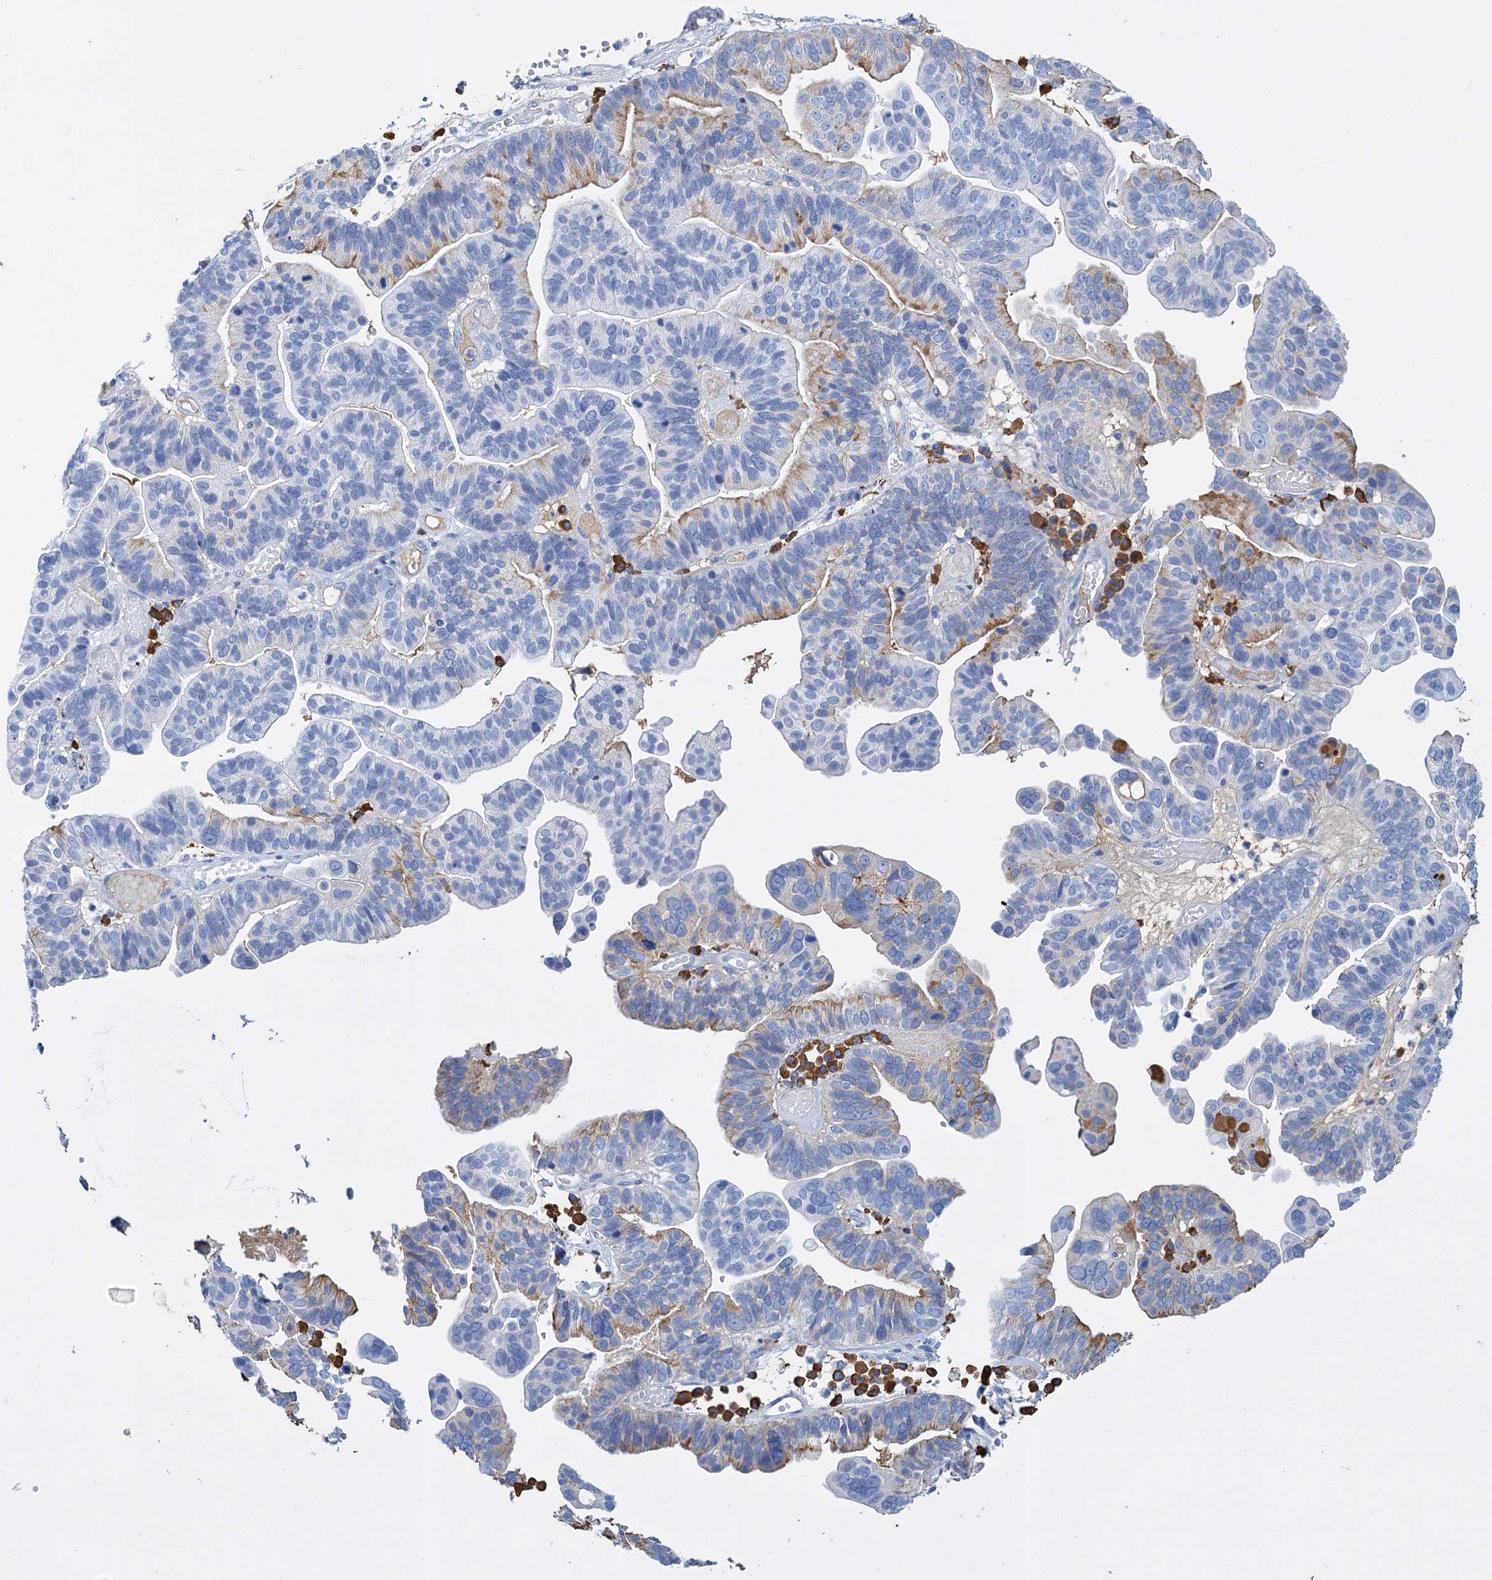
{"staining": {"intensity": "moderate", "quantity": "<25%", "location": "cytoplasmic/membranous"}, "tissue": "ovarian cancer", "cell_type": "Tumor cells", "image_type": "cancer", "snomed": [{"axis": "morphology", "description": "Cystadenocarcinoma, serous, NOS"}, {"axis": "topography", "description": "Ovary"}], "caption": "Human ovarian serous cystadenocarcinoma stained with a brown dye exhibits moderate cytoplasmic/membranous positive positivity in approximately <25% of tumor cells.", "gene": "FBXW12", "patient": {"sex": "female", "age": 56}}